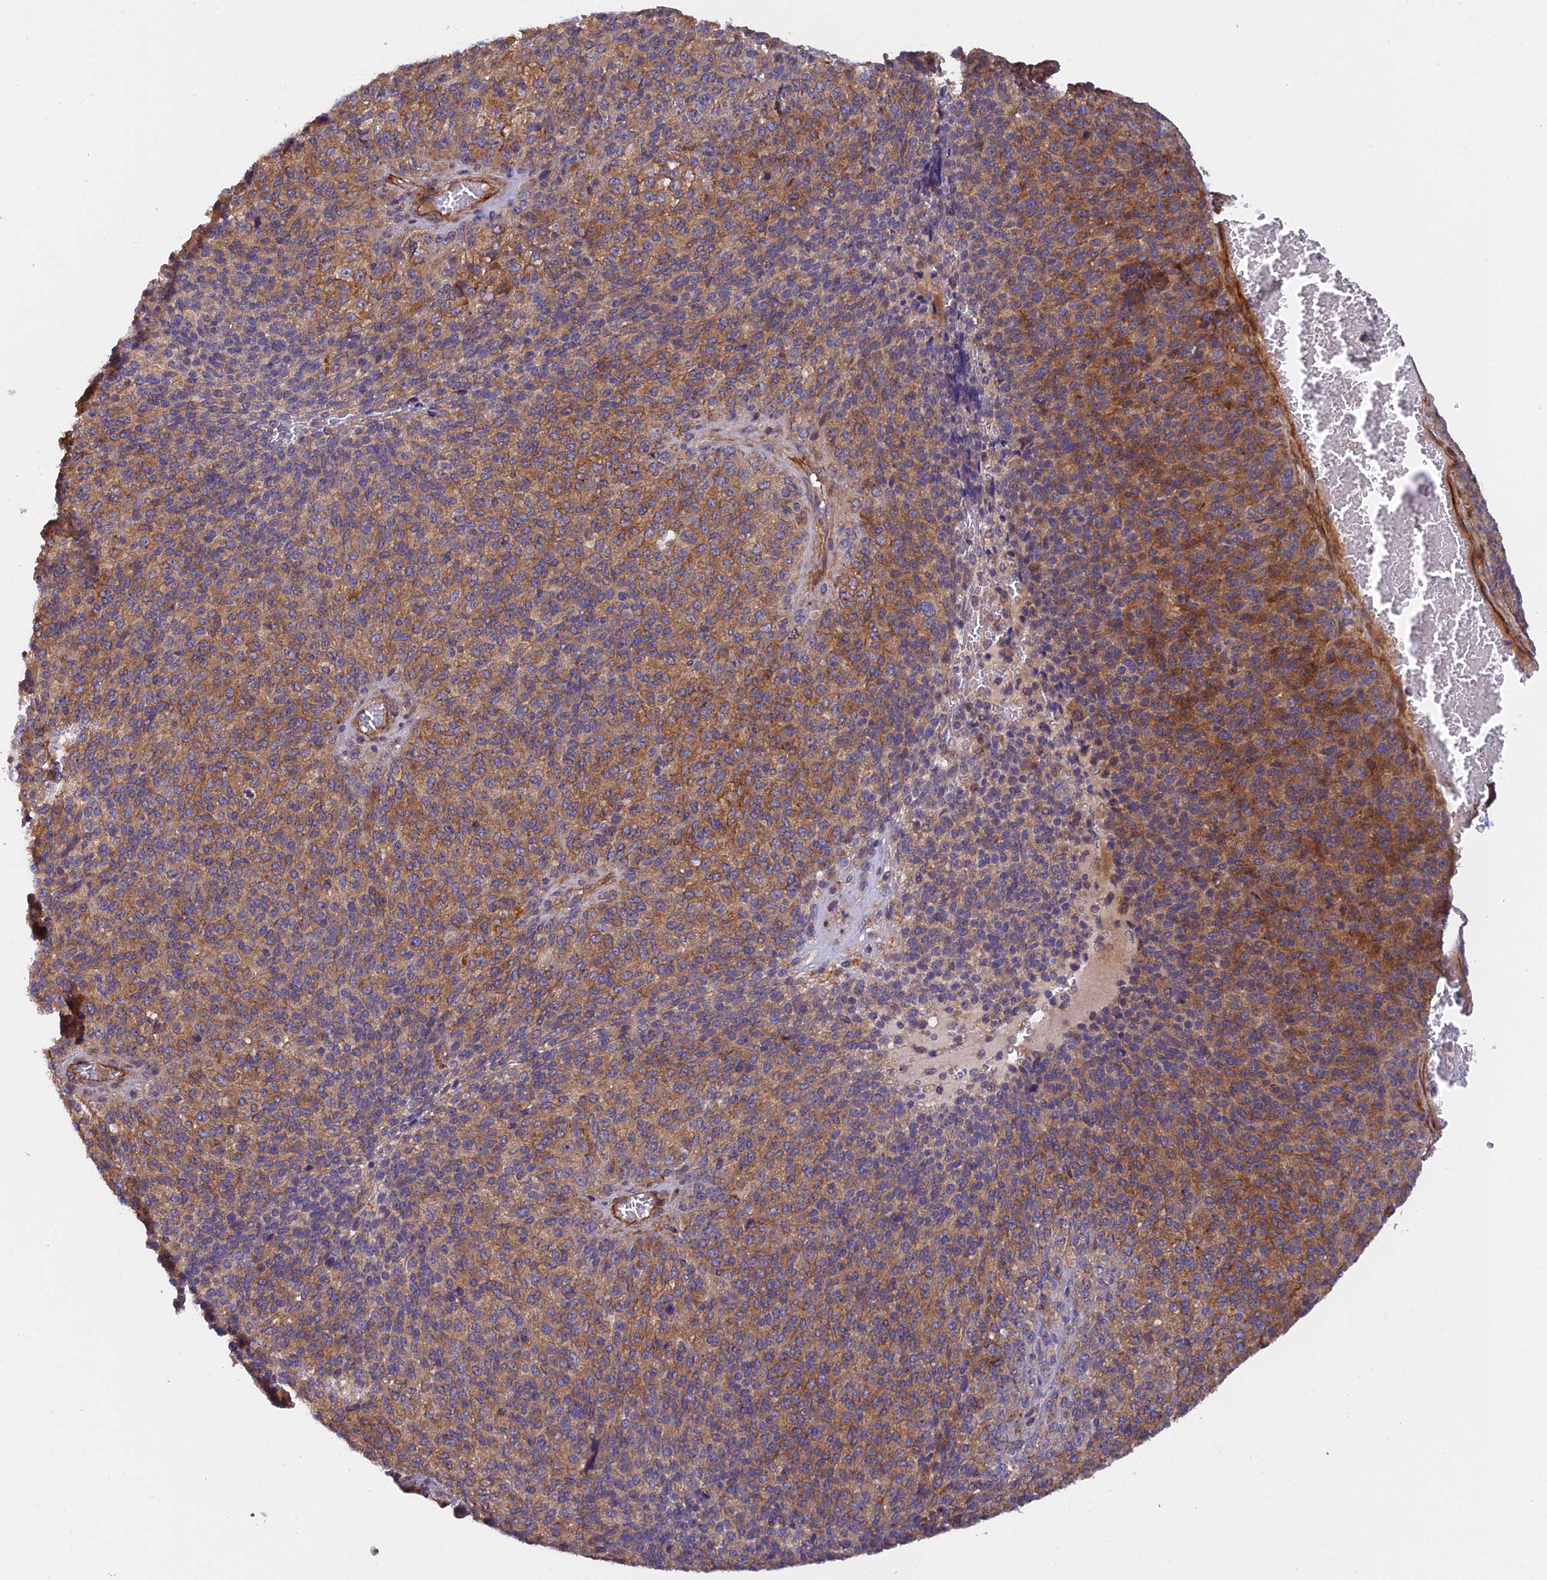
{"staining": {"intensity": "strong", "quantity": ">75%", "location": "cytoplasmic/membranous"}, "tissue": "melanoma", "cell_type": "Tumor cells", "image_type": "cancer", "snomed": [{"axis": "morphology", "description": "Malignant melanoma, Metastatic site"}, {"axis": "topography", "description": "Brain"}], "caption": "Strong cytoplasmic/membranous expression for a protein is seen in approximately >75% of tumor cells of melanoma using immunohistochemistry (IHC).", "gene": "ADAMTS15", "patient": {"sex": "female", "age": 56}}